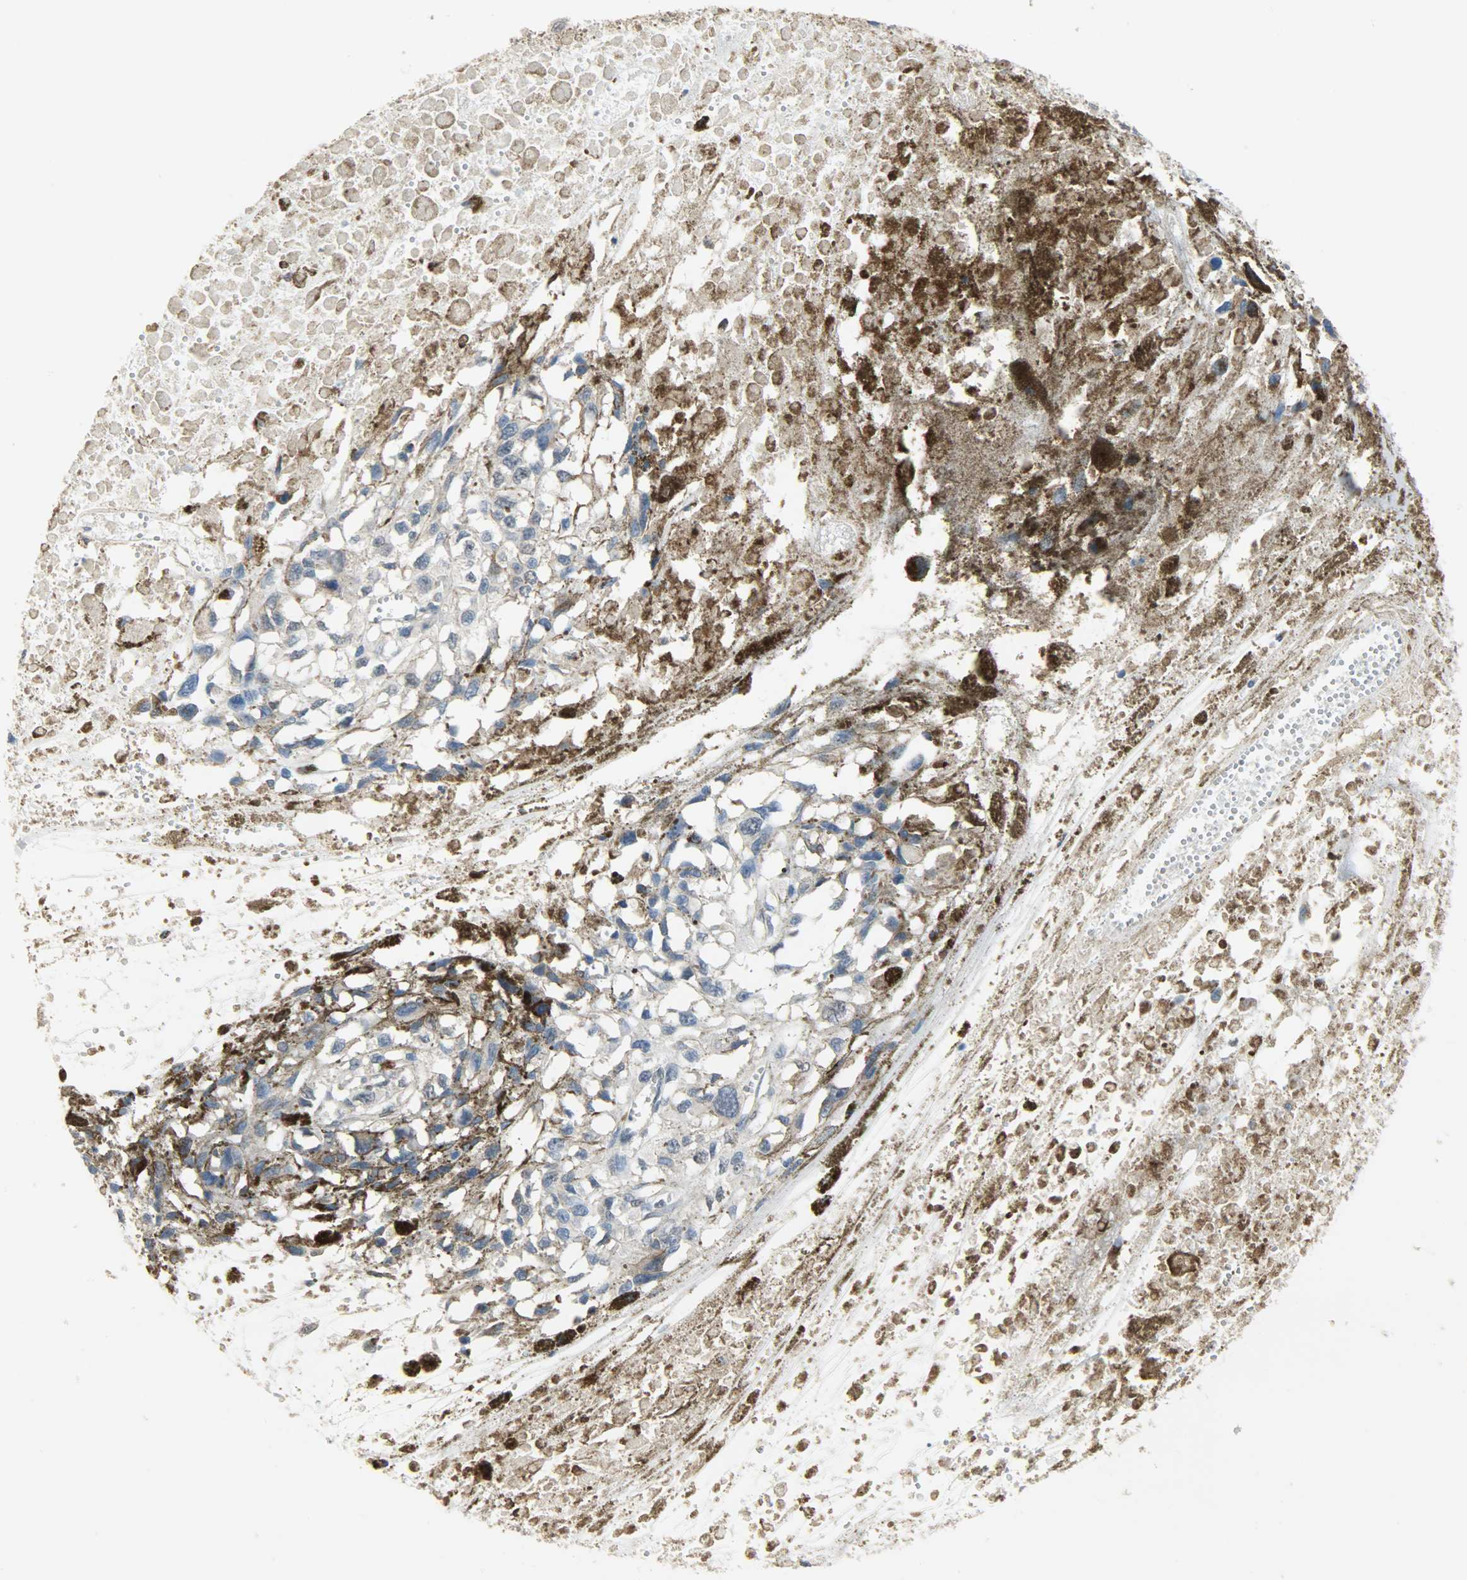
{"staining": {"intensity": "weak", "quantity": "25%-75%", "location": "cytoplasmic/membranous"}, "tissue": "melanoma", "cell_type": "Tumor cells", "image_type": "cancer", "snomed": [{"axis": "morphology", "description": "Malignant melanoma, Metastatic site"}, {"axis": "topography", "description": "Lymph node"}], "caption": "Immunohistochemical staining of malignant melanoma (metastatic site) displays low levels of weak cytoplasmic/membranous expression in approximately 25%-75% of tumor cells. The staining was performed using DAB (3,3'-diaminobenzidine), with brown indicating positive protein expression. Nuclei are stained blue with hematoxylin.", "gene": "TRIM21", "patient": {"sex": "male", "age": 59}}